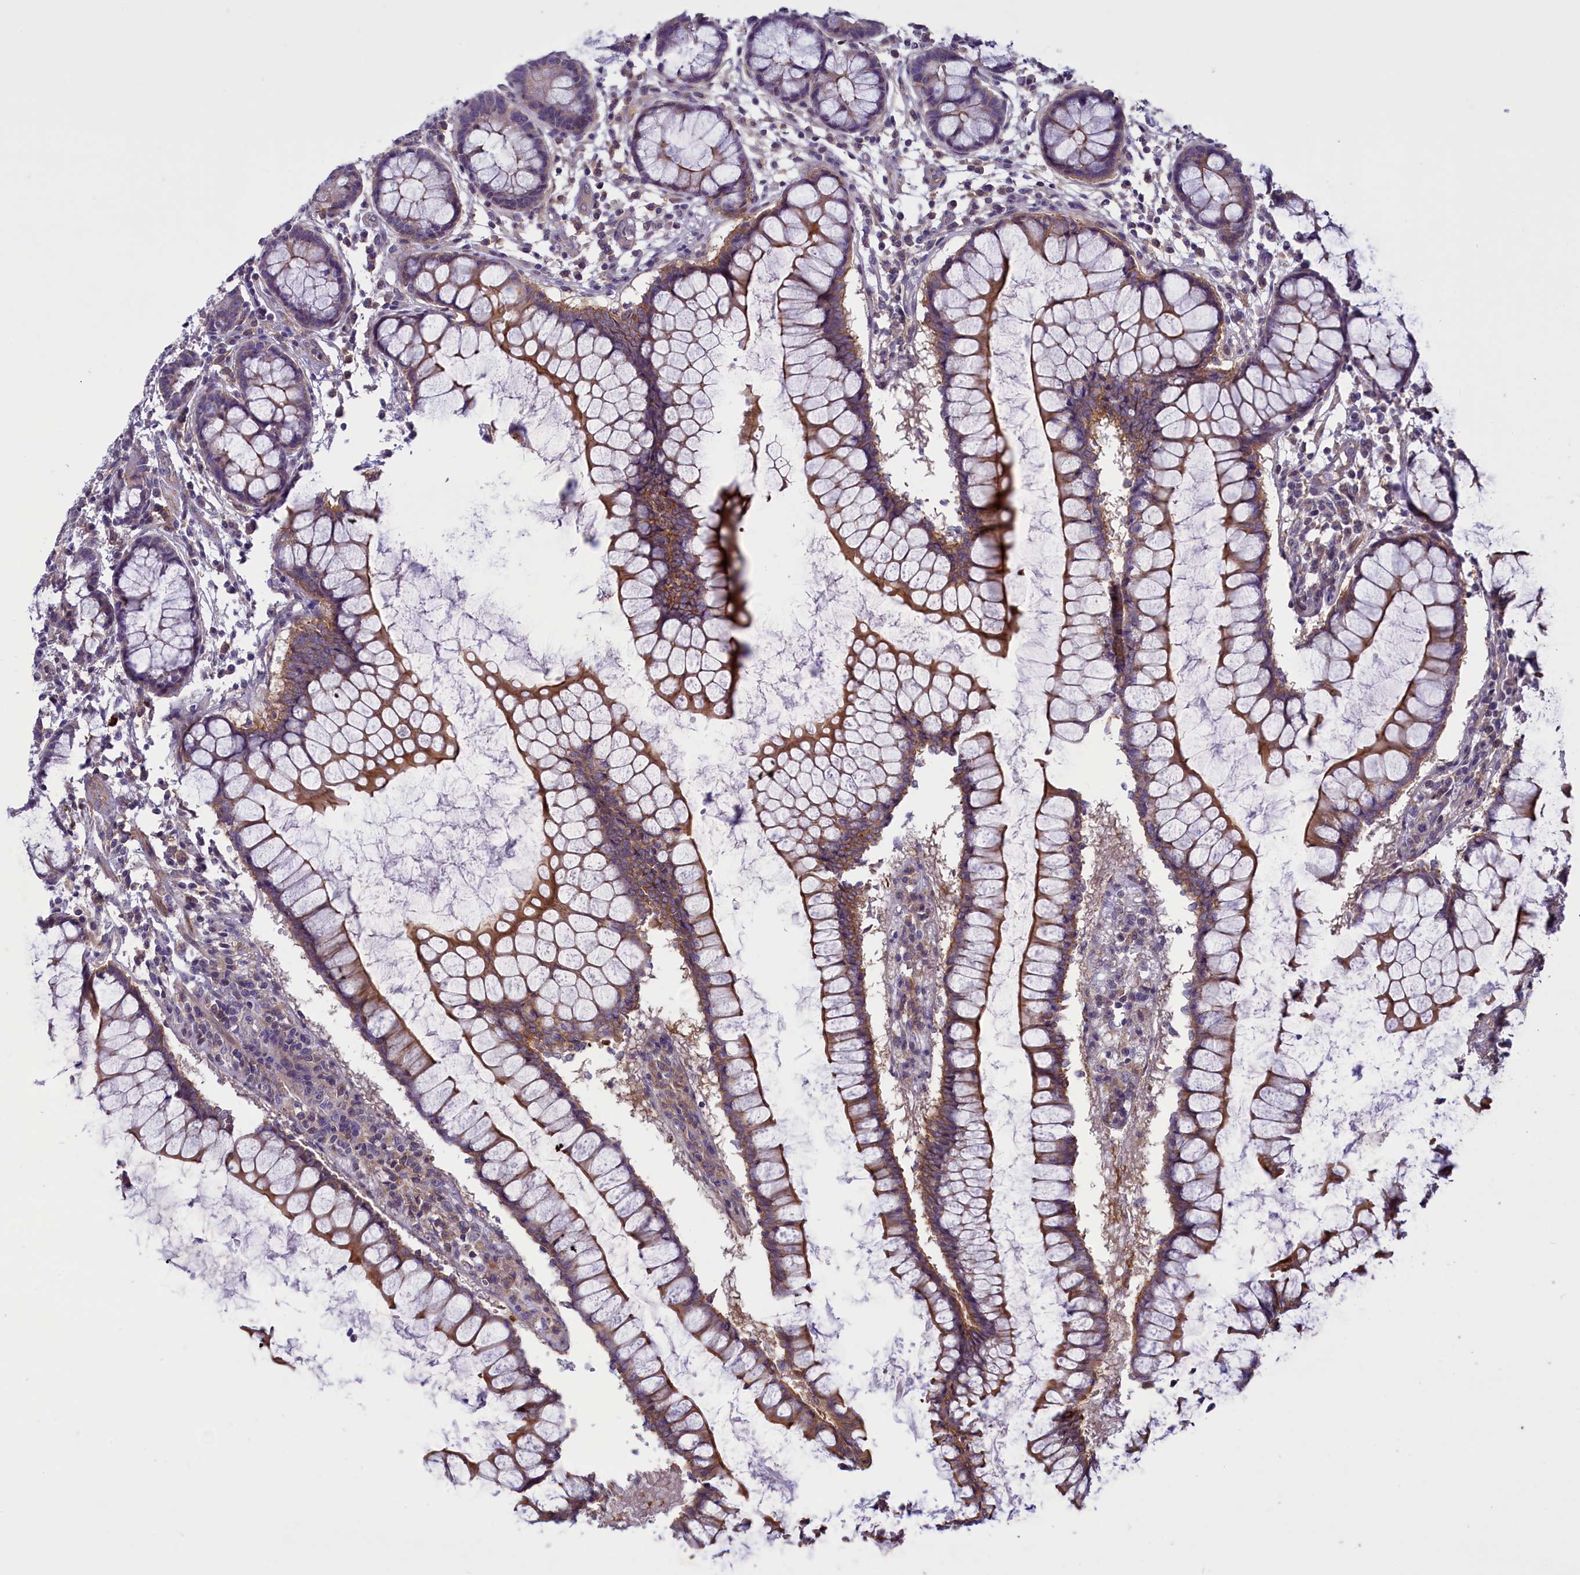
{"staining": {"intensity": "negative", "quantity": "none", "location": "none"}, "tissue": "colon", "cell_type": "Endothelial cells", "image_type": "normal", "snomed": [{"axis": "morphology", "description": "Normal tissue, NOS"}, {"axis": "morphology", "description": "Adenocarcinoma, NOS"}, {"axis": "topography", "description": "Colon"}], "caption": "An immunohistochemistry (IHC) micrograph of benign colon is shown. There is no staining in endothelial cells of colon.", "gene": "CORO2A", "patient": {"sex": "female", "age": 55}}